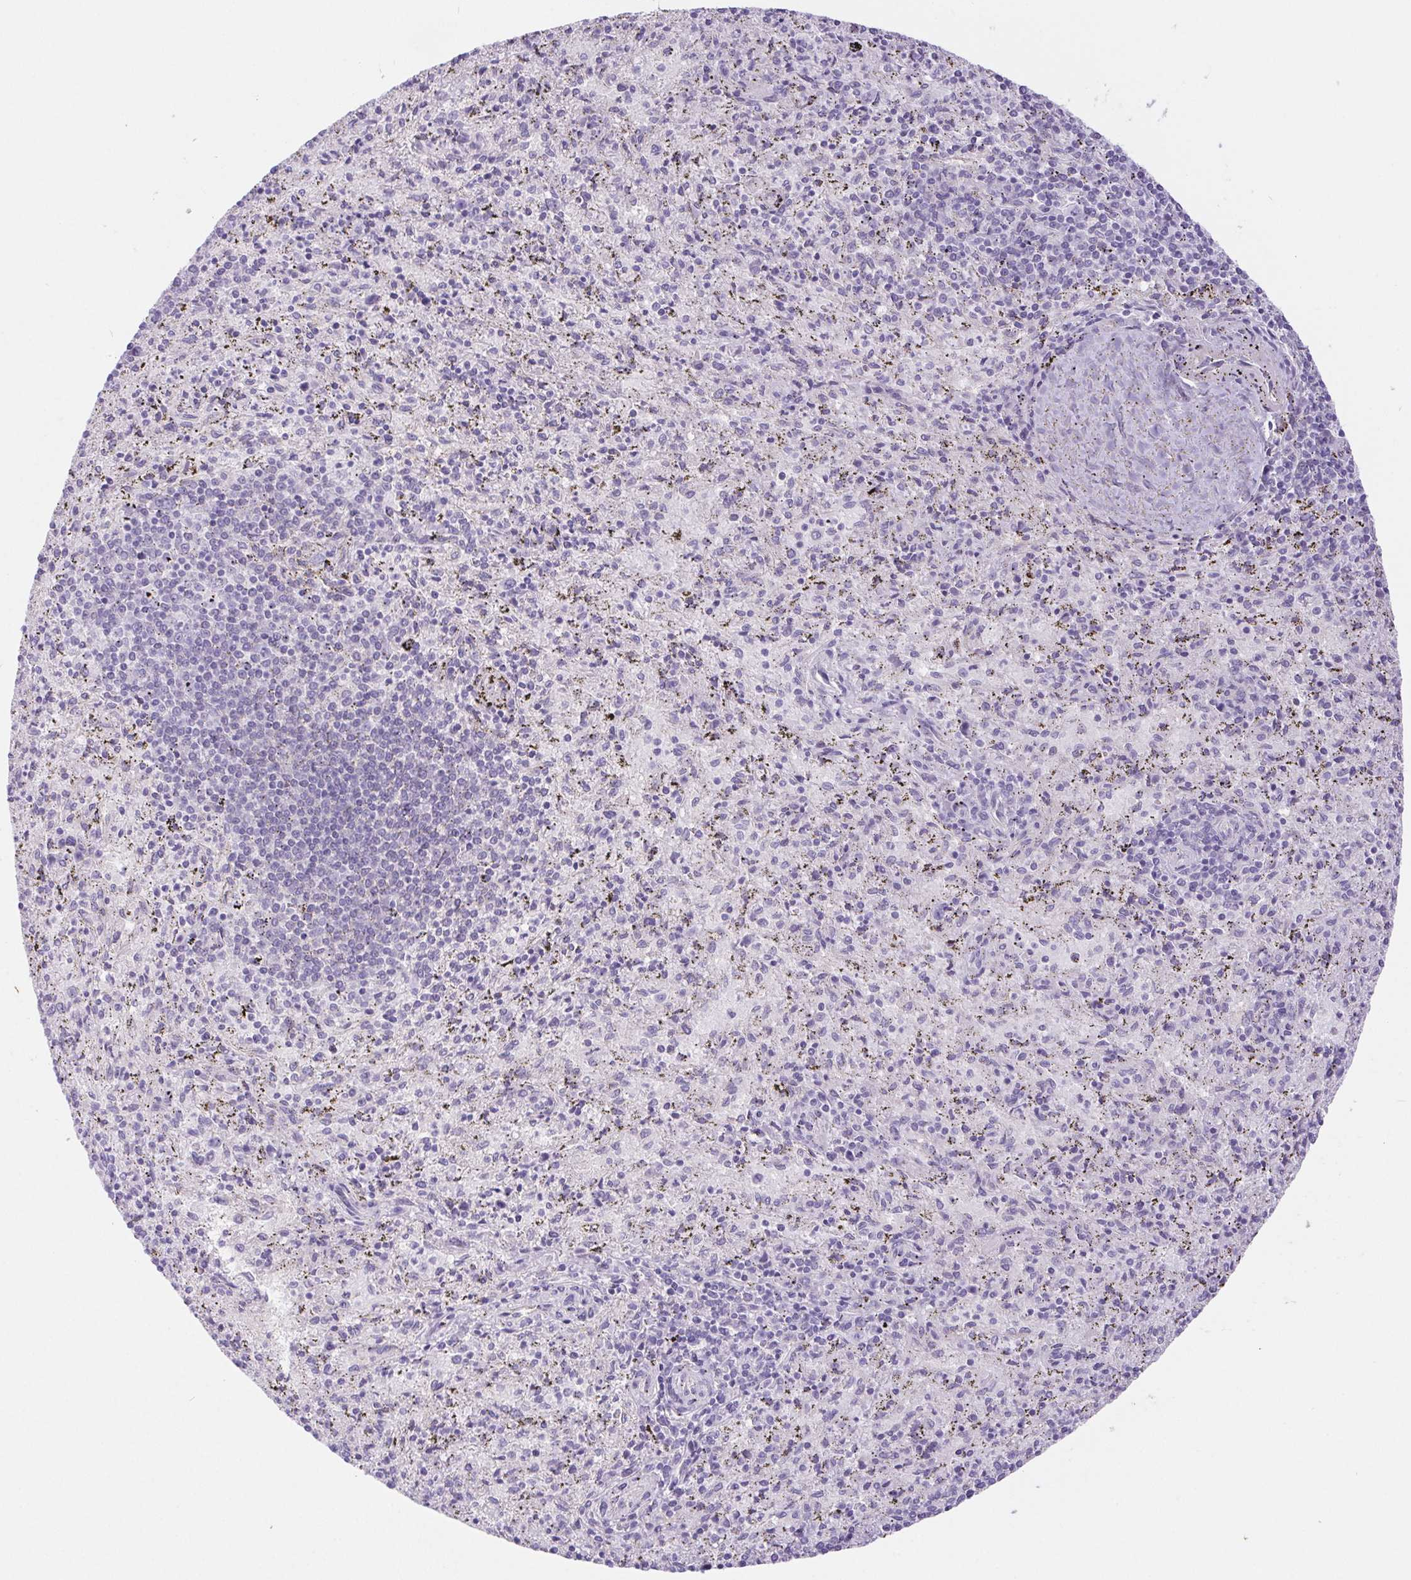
{"staining": {"intensity": "negative", "quantity": "none", "location": "none"}, "tissue": "spleen", "cell_type": "Cells in red pulp", "image_type": "normal", "snomed": [{"axis": "morphology", "description": "Normal tissue, NOS"}, {"axis": "topography", "description": "Spleen"}], "caption": "A micrograph of human spleen is negative for staining in cells in red pulp. Brightfield microscopy of IHC stained with DAB (brown) and hematoxylin (blue), captured at high magnification.", "gene": "PNLIP", "patient": {"sex": "male", "age": 57}}